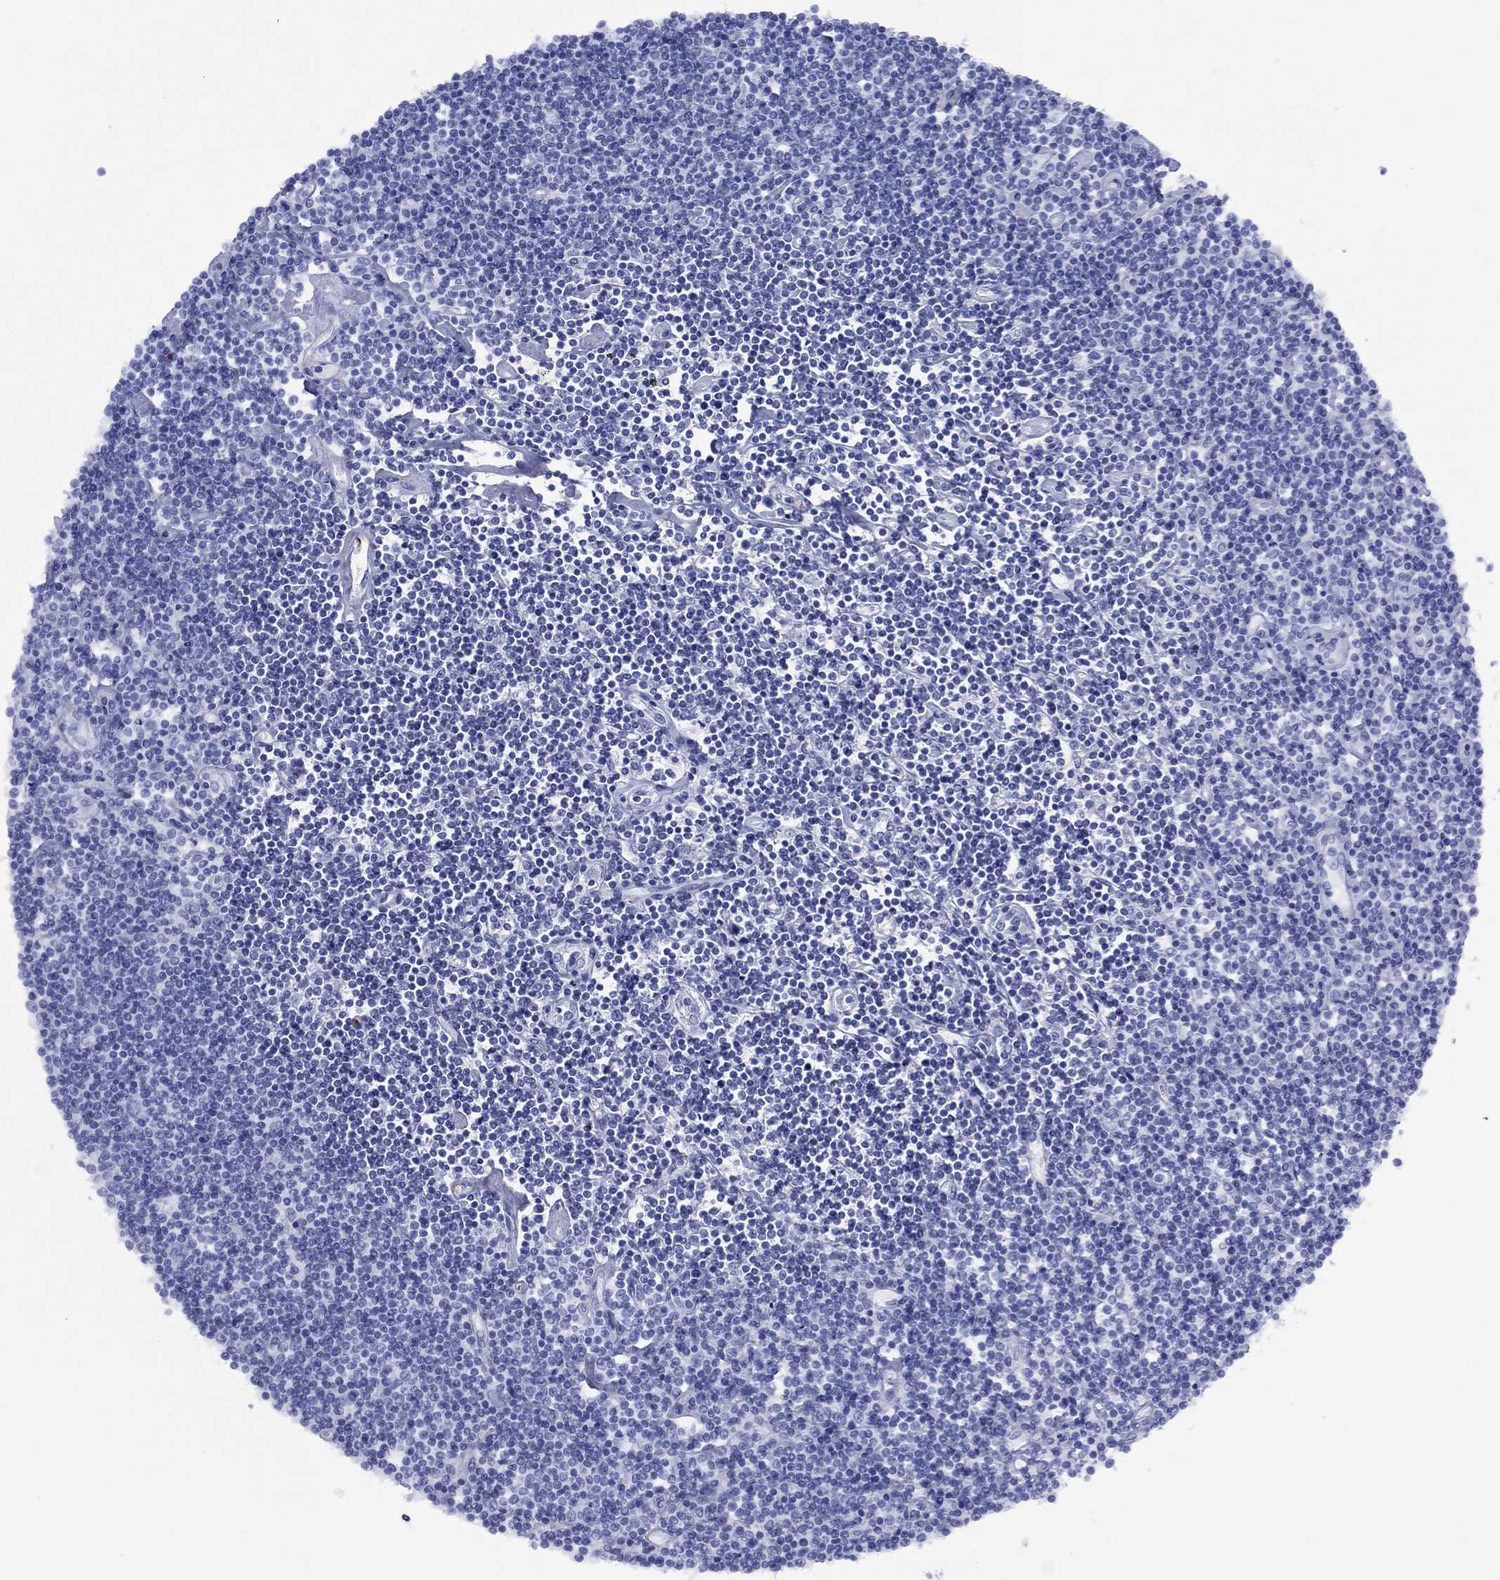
{"staining": {"intensity": "negative", "quantity": "none", "location": "none"}, "tissue": "lymphoma", "cell_type": "Tumor cells", "image_type": "cancer", "snomed": [{"axis": "morphology", "description": "Hodgkin's disease, NOS"}, {"axis": "topography", "description": "Lymph node"}], "caption": "This histopathology image is of Hodgkin's disease stained with IHC to label a protein in brown with the nuclei are counter-stained blue. There is no expression in tumor cells. Nuclei are stained in blue.", "gene": "ROM1", "patient": {"sex": "male", "age": 40}}